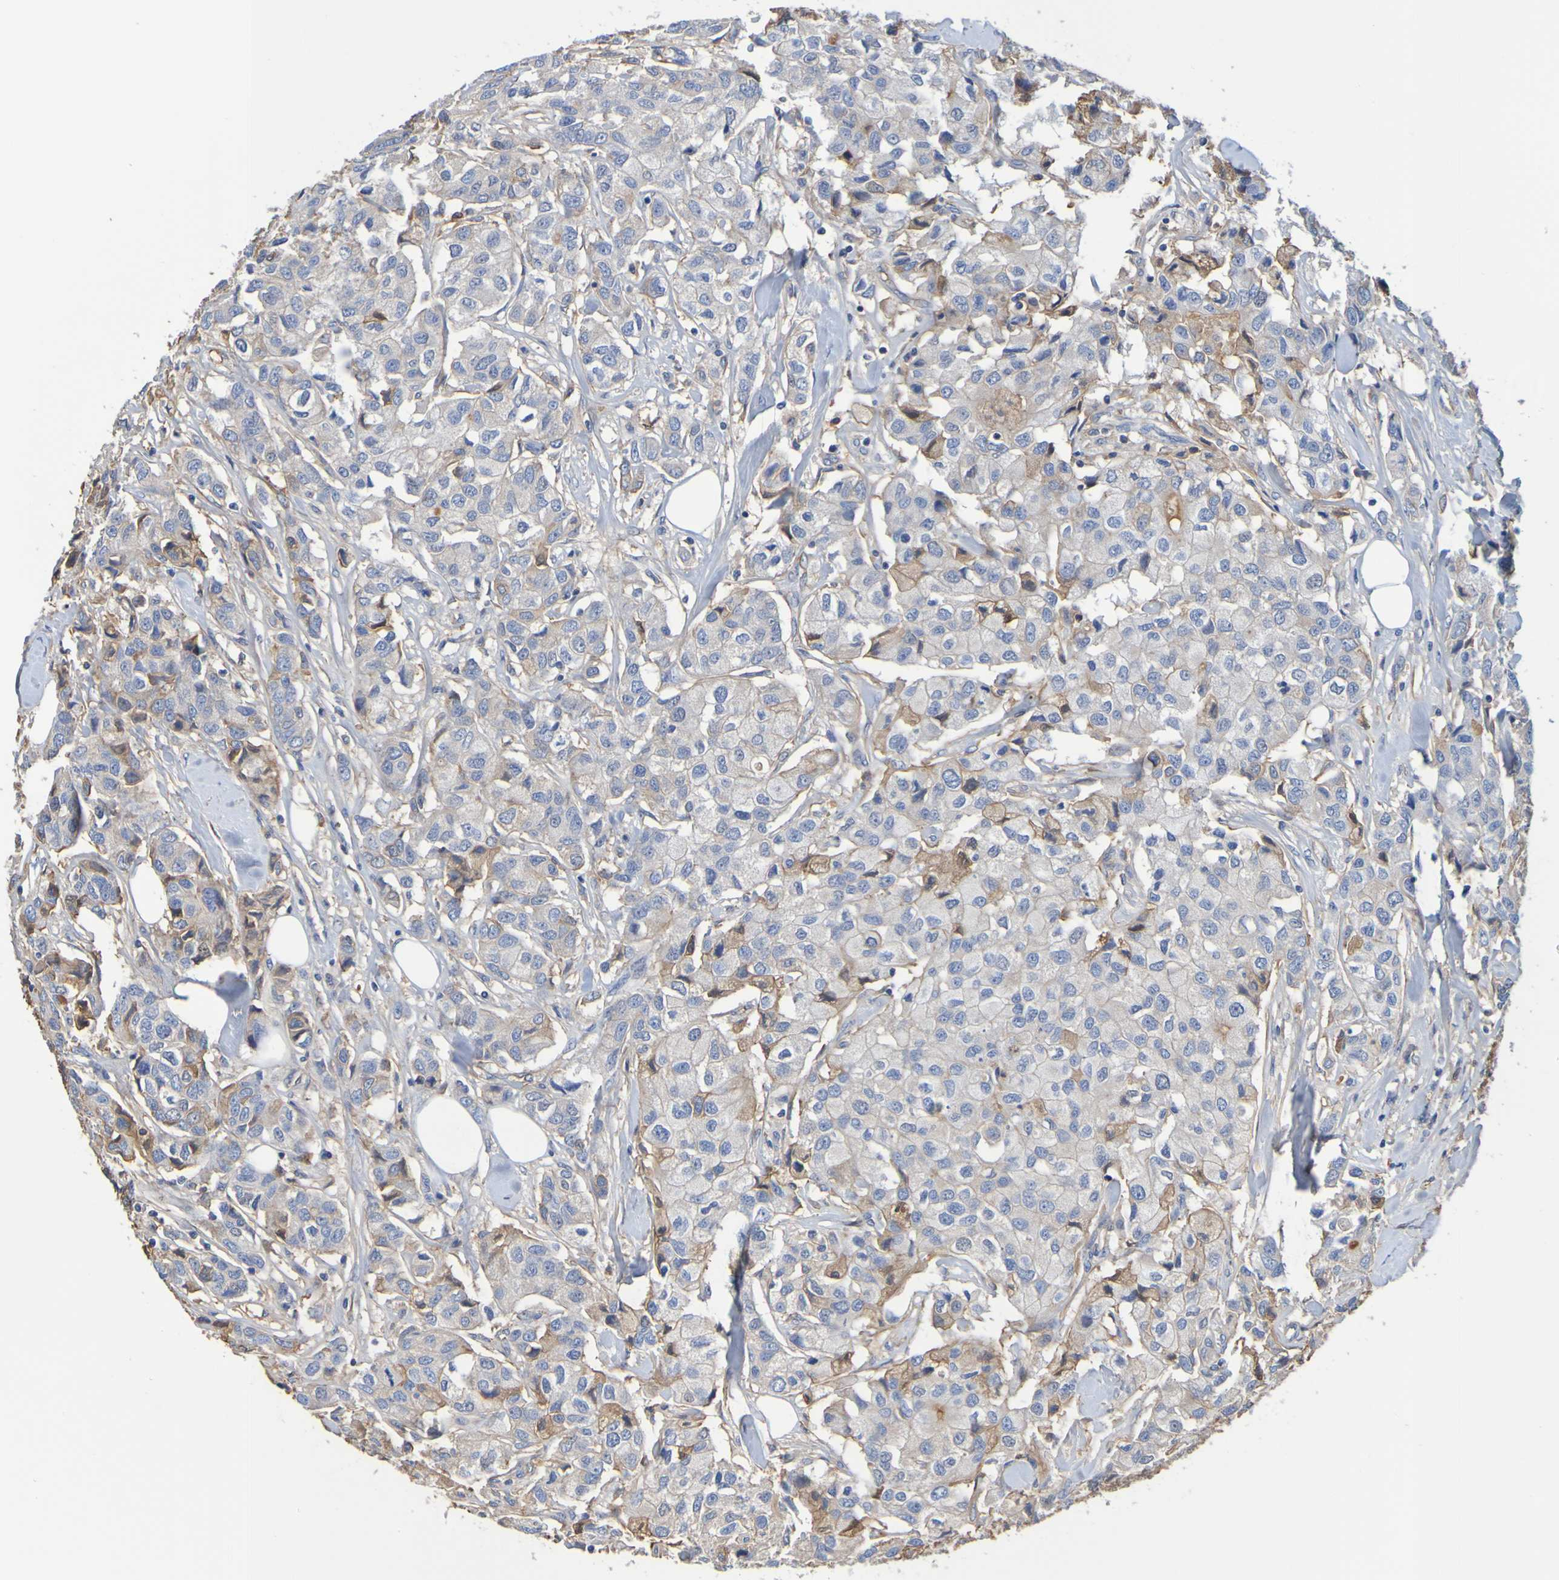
{"staining": {"intensity": "weak", "quantity": "25%-75%", "location": "cytoplasmic/membranous"}, "tissue": "breast cancer", "cell_type": "Tumor cells", "image_type": "cancer", "snomed": [{"axis": "morphology", "description": "Duct carcinoma"}, {"axis": "topography", "description": "Breast"}], "caption": "Immunohistochemical staining of invasive ductal carcinoma (breast) shows low levels of weak cytoplasmic/membranous staining in about 25%-75% of tumor cells.", "gene": "GAB3", "patient": {"sex": "female", "age": 80}}